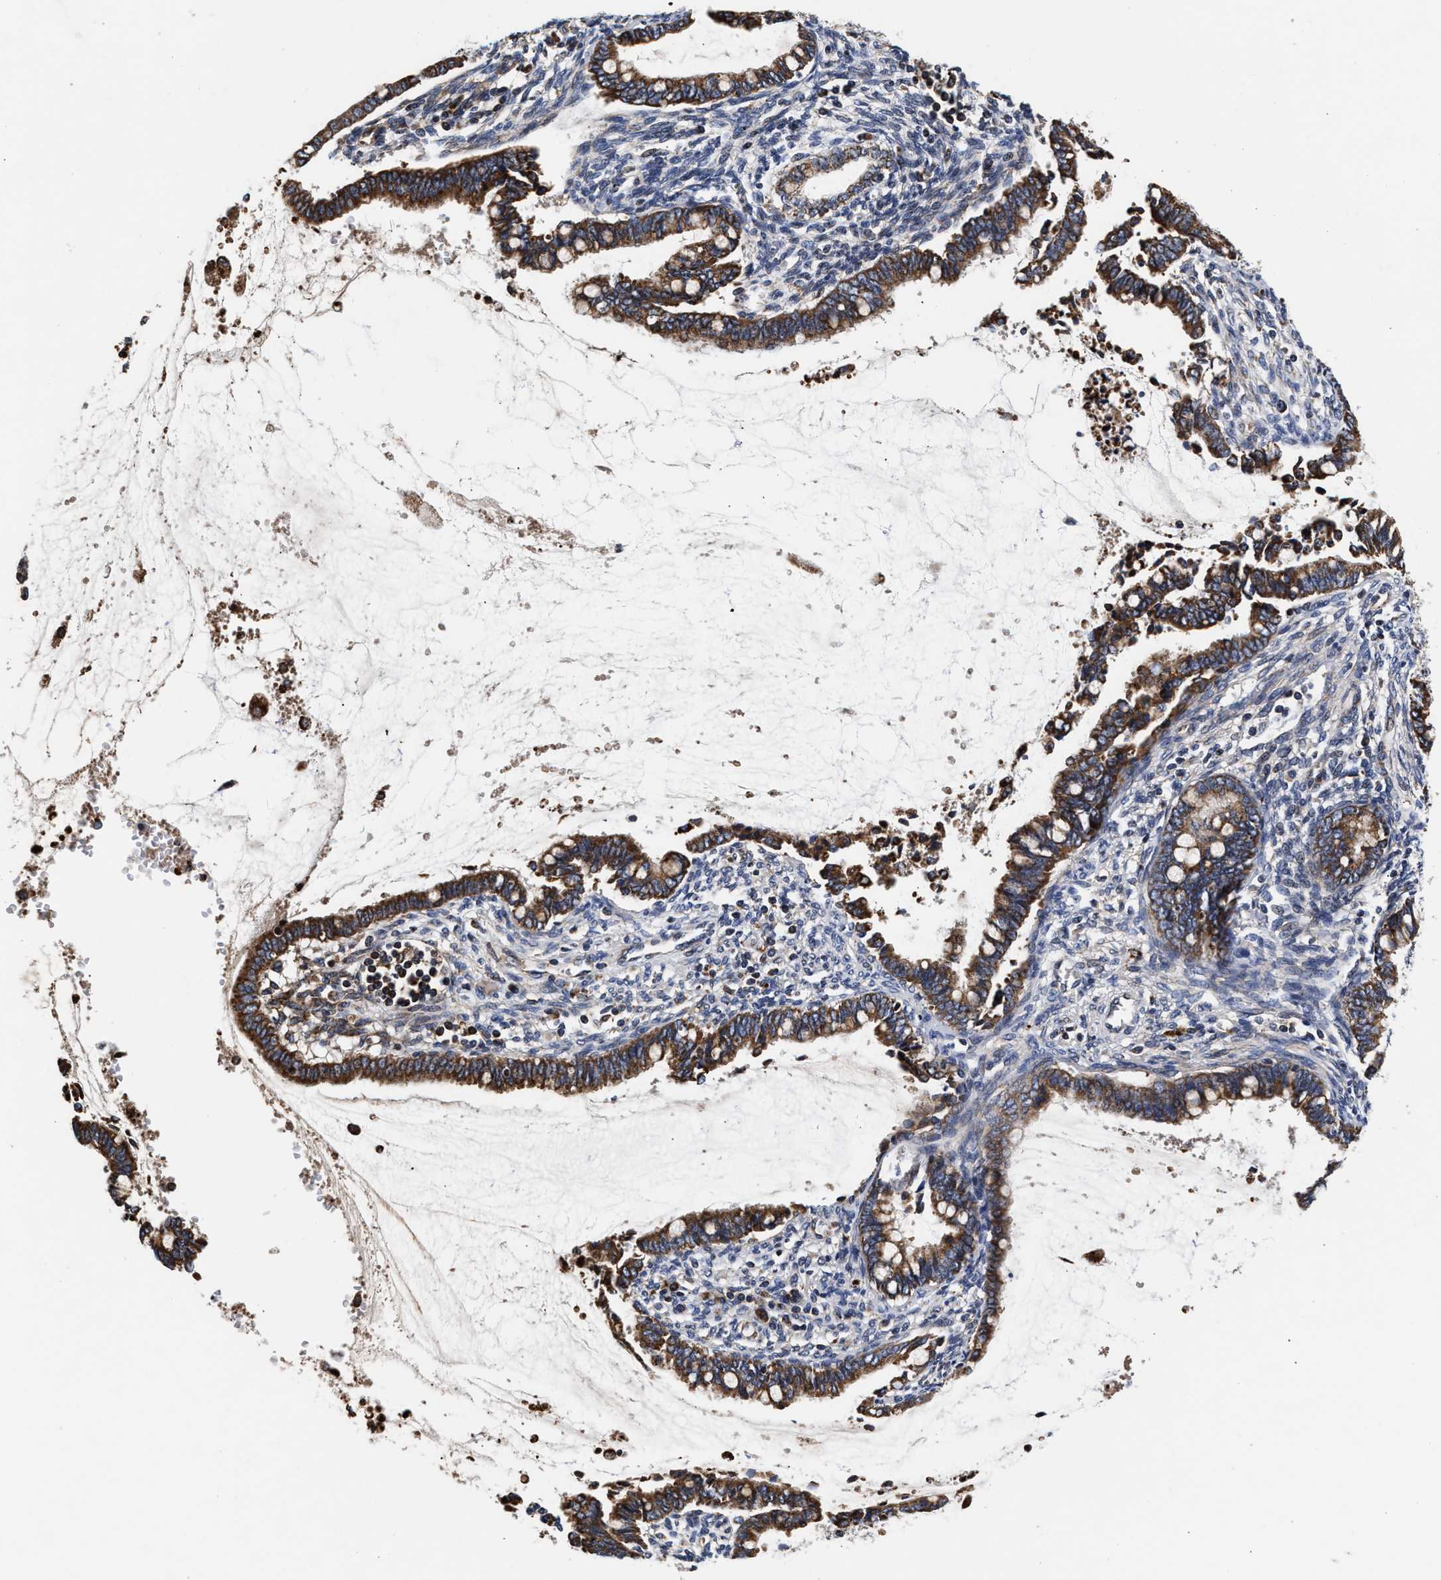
{"staining": {"intensity": "strong", "quantity": ">75%", "location": "cytoplasmic/membranous"}, "tissue": "cervical cancer", "cell_type": "Tumor cells", "image_type": "cancer", "snomed": [{"axis": "morphology", "description": "Adenocarcinoma, NOS"}, {"axis": "topography", "description": "Cervix"}], "caption": "Protein expression analysis of cervical cancer (adenocarcinoma) exhibits strong cytoplasmic/membranous staining in about >75% of tumor cells.", "gene": "SGK1", "patient": {"sex": "female", "age": 44}}